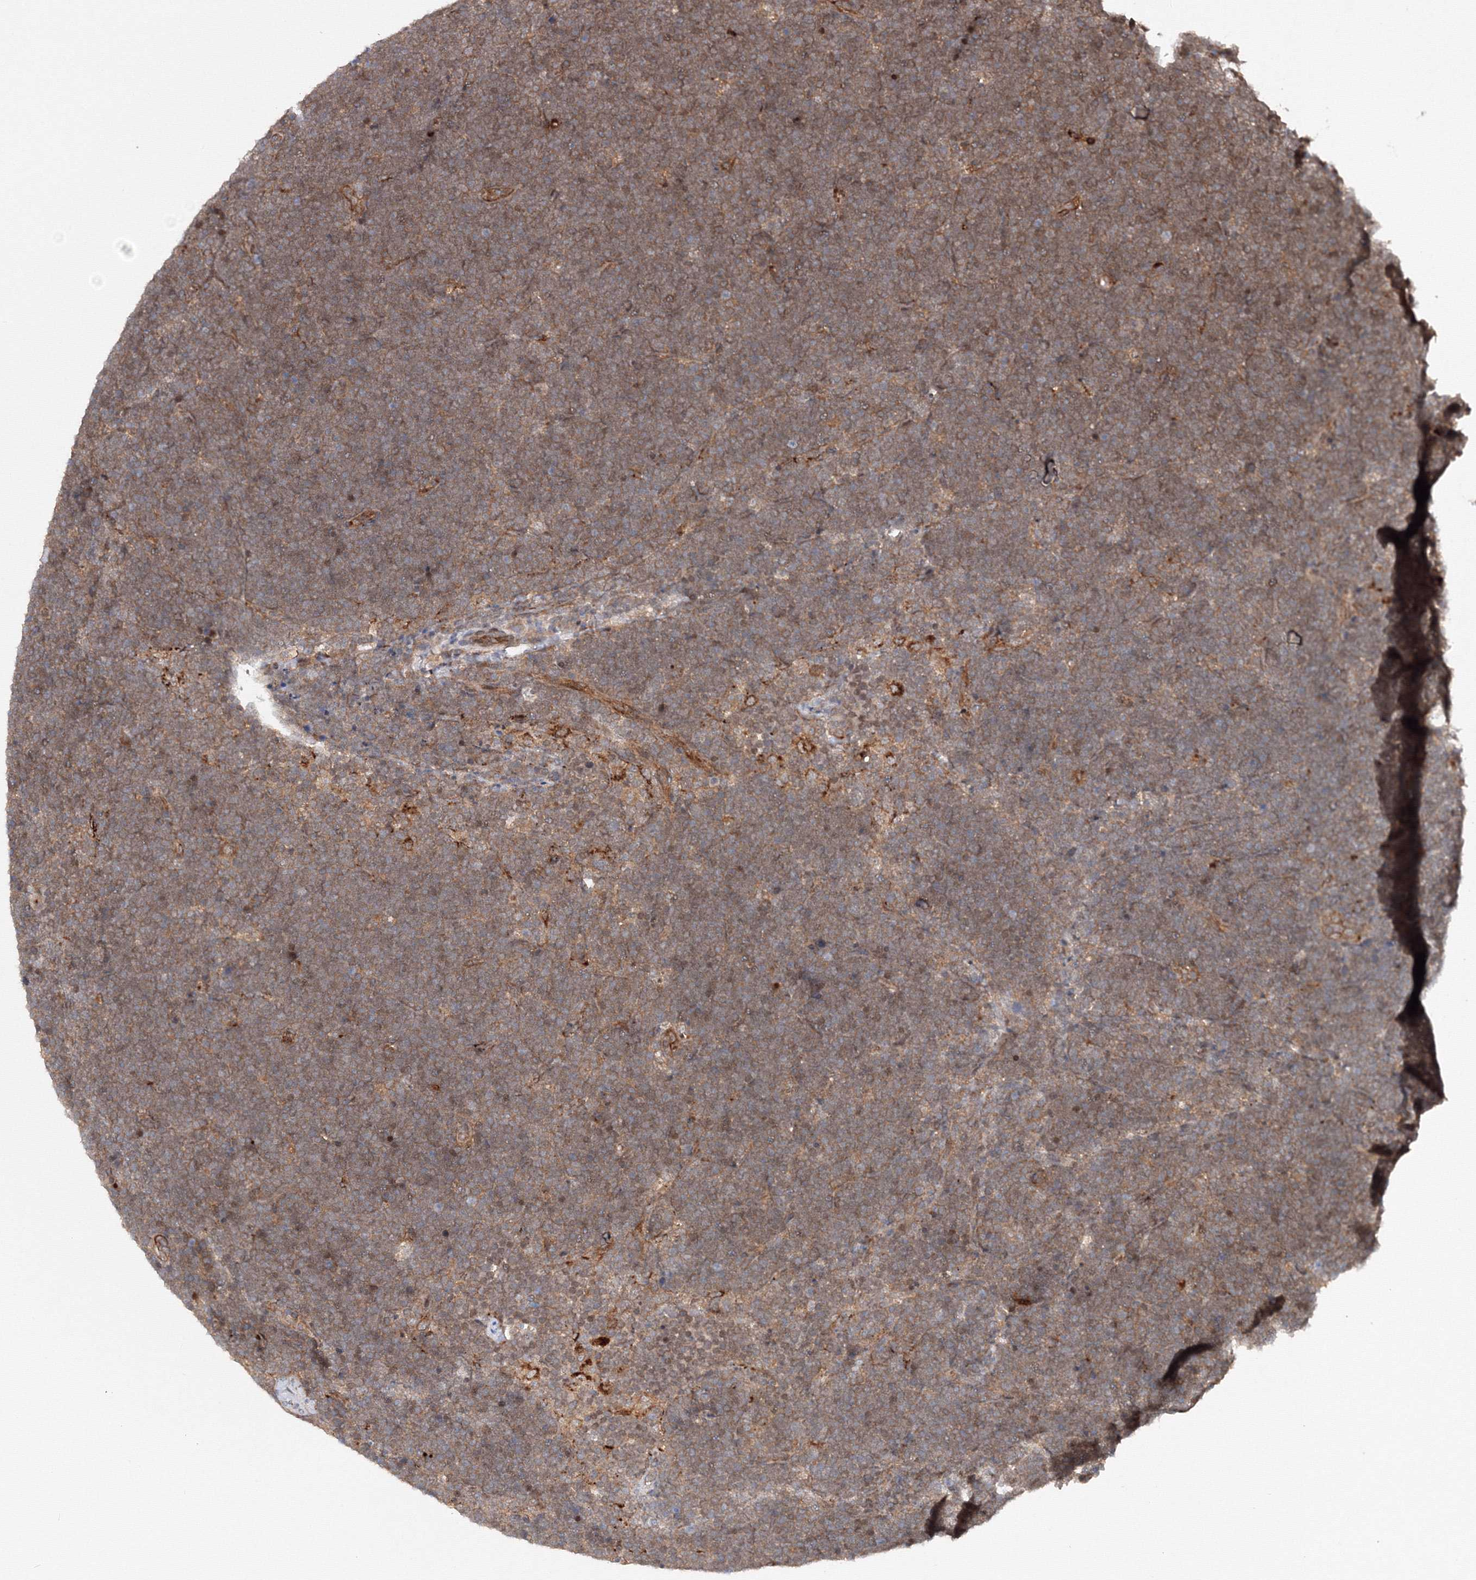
{"staining": {"intensity": "moderate", "quantity": ">75%", "location": "cytoplasmic/membranous"}, "tissue": "lymphoma", "cell_type": "Tumor cells", "image_type": "cancer", "snomed": [{"axis": "morphology", "description": "Malignant lymphoma, non-Hodgkin's type, High grade"}, {"axis": "topography", "description": "Lymph node"}], "caption": "Lymphoma tissue demonstrates moderate cytoplasmic/membranous staining in about >75% of tumor cells", "gene": "DCTD", "patient": {"sex": "male", "age": 13}}